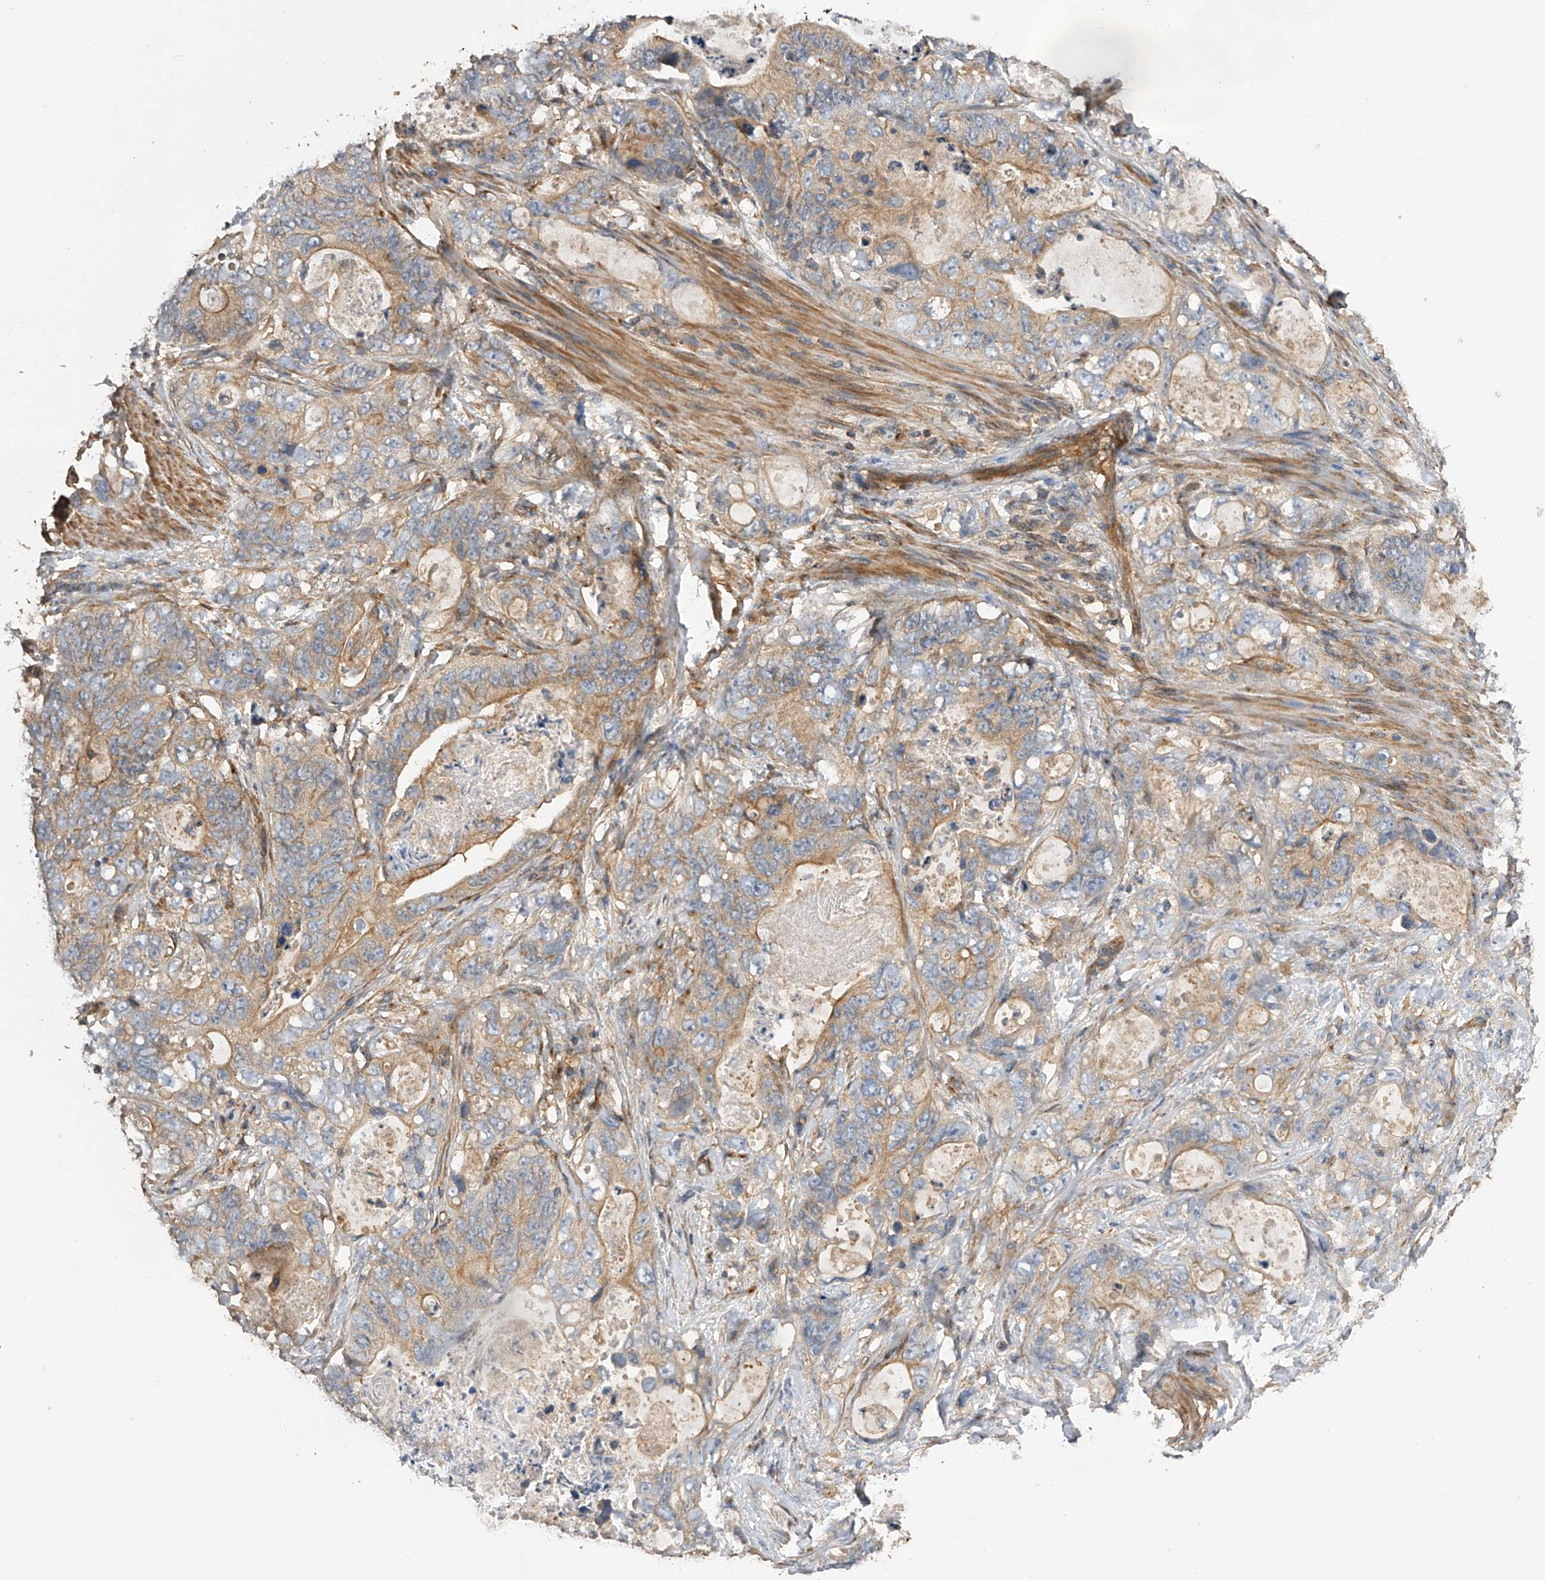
{"staining": {"intensity": "moderate", "quantity": "<25%", "location": "cytoplasmic/membranous"}, "tissue": "stomach cancer", "cell_type": "Tumor cells", "image_type": "cancer", "snomed": [{"axis": "morphology", "description": "Normal tissue, NOS"}, {"axis": "morphology", "description": "Adenocarcinoma, NOS"}, {"axis": "topography", "description": "Stomach"}], "caption": "A low amount of moderate cytoplasmic/membranous positivity is appreciated in about <25% of tumor cells in stomach cancer (adenocarcinoma) tissue. Immunohistochemistry stains the protein in brown and the nuclei are stained blue.", "gene": "PTPRA", "patient": {"sex": "female", "age": 89}}